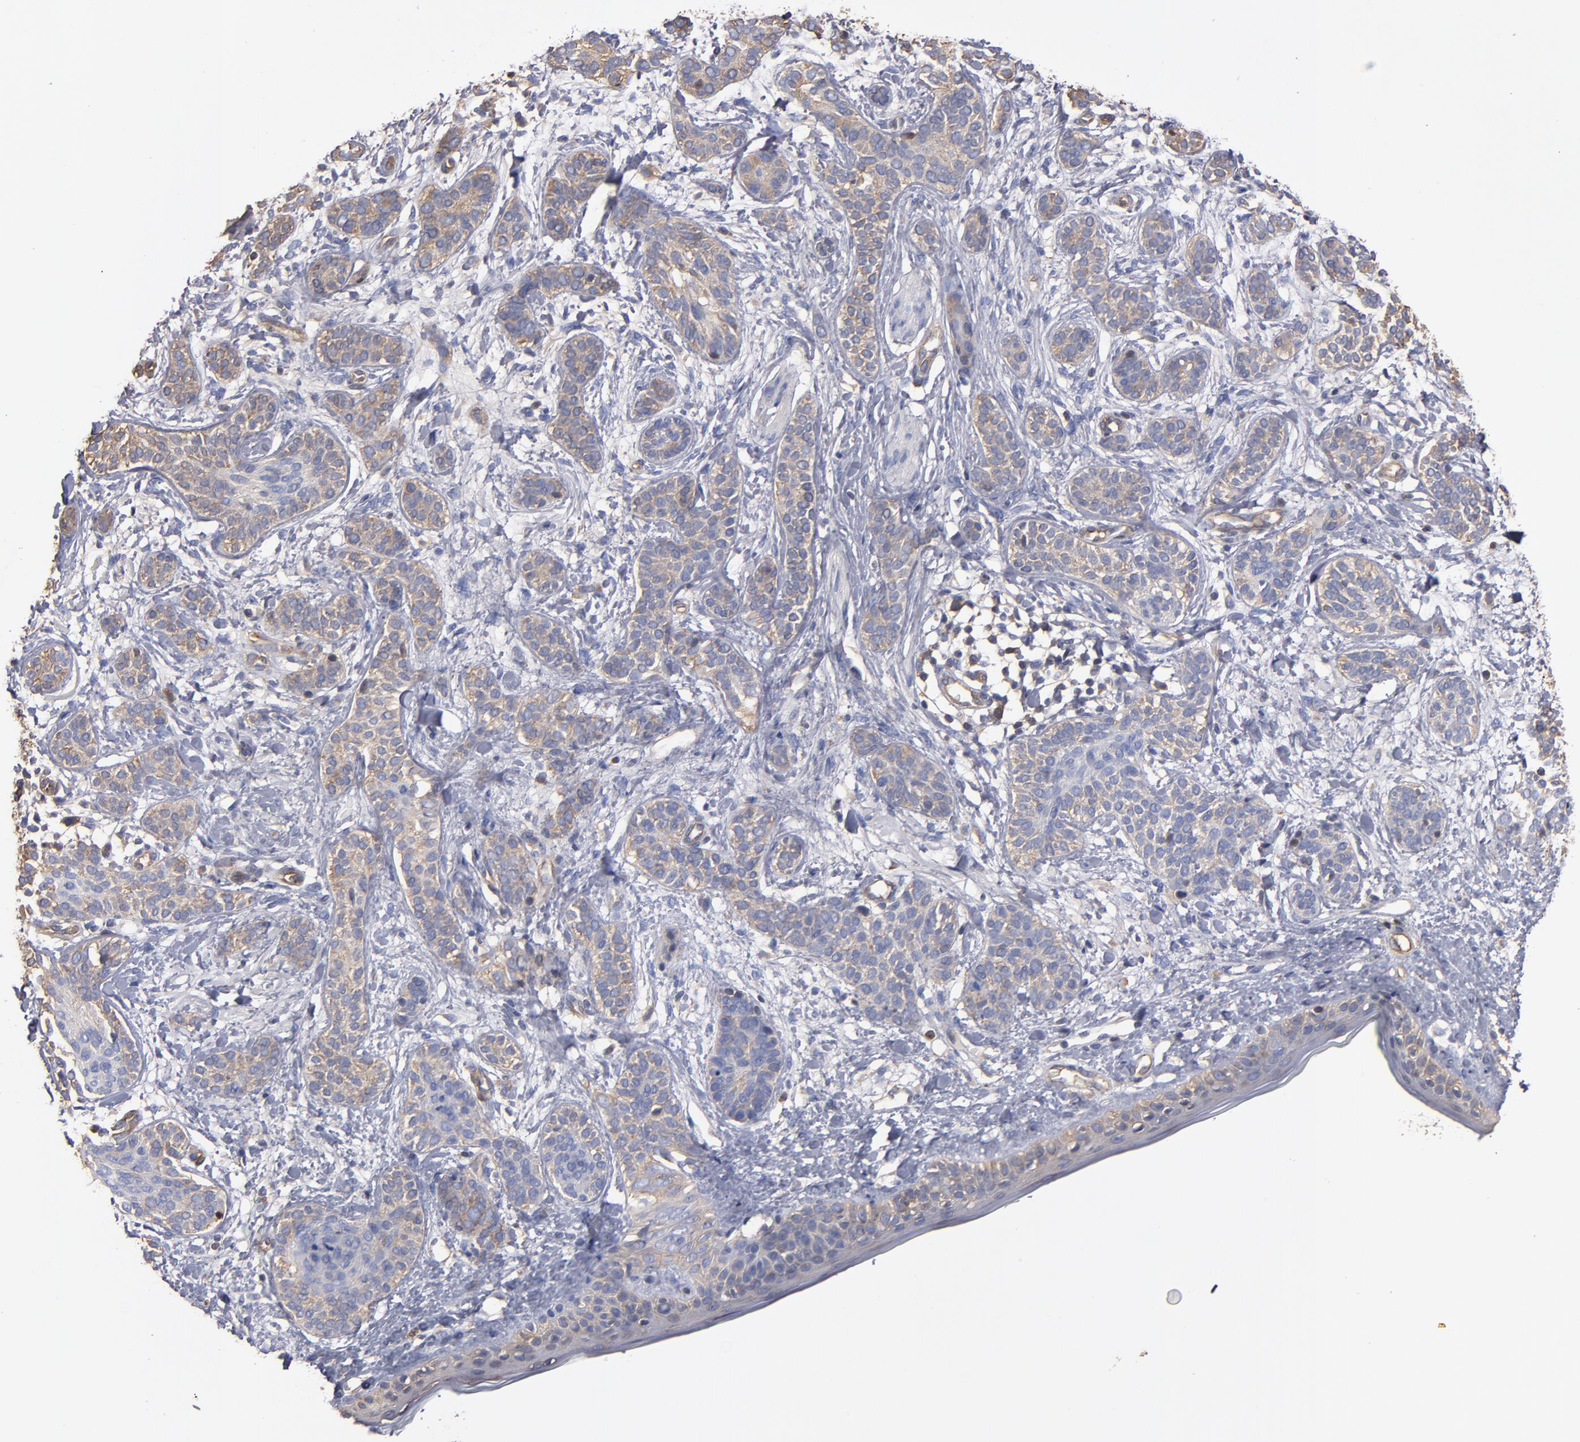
{"staining": {"intensity": "weak", "quantity": "25%-75%", "location": "cytoplasmic/membranous"}, "tissue": "skin cancer", "cell_type": "Tumor cells", "image_type": "cancer", "snomed": [{"axis": "morphology", "description": "Normal tissue, NOS"}, {"axis": "morphology", "description": "Basal cell carcinoma"}, {"axis": "topography", "description": "Skin"}], "caption": "A high-resolution histopathology image shows IHC staining of skin cancer, which displays weak cytoplasmic/membranous expression in about 25%-75% of tumor cells.", "gene": "ESYT2", "patient": {"sex": "male", "age": 63}}